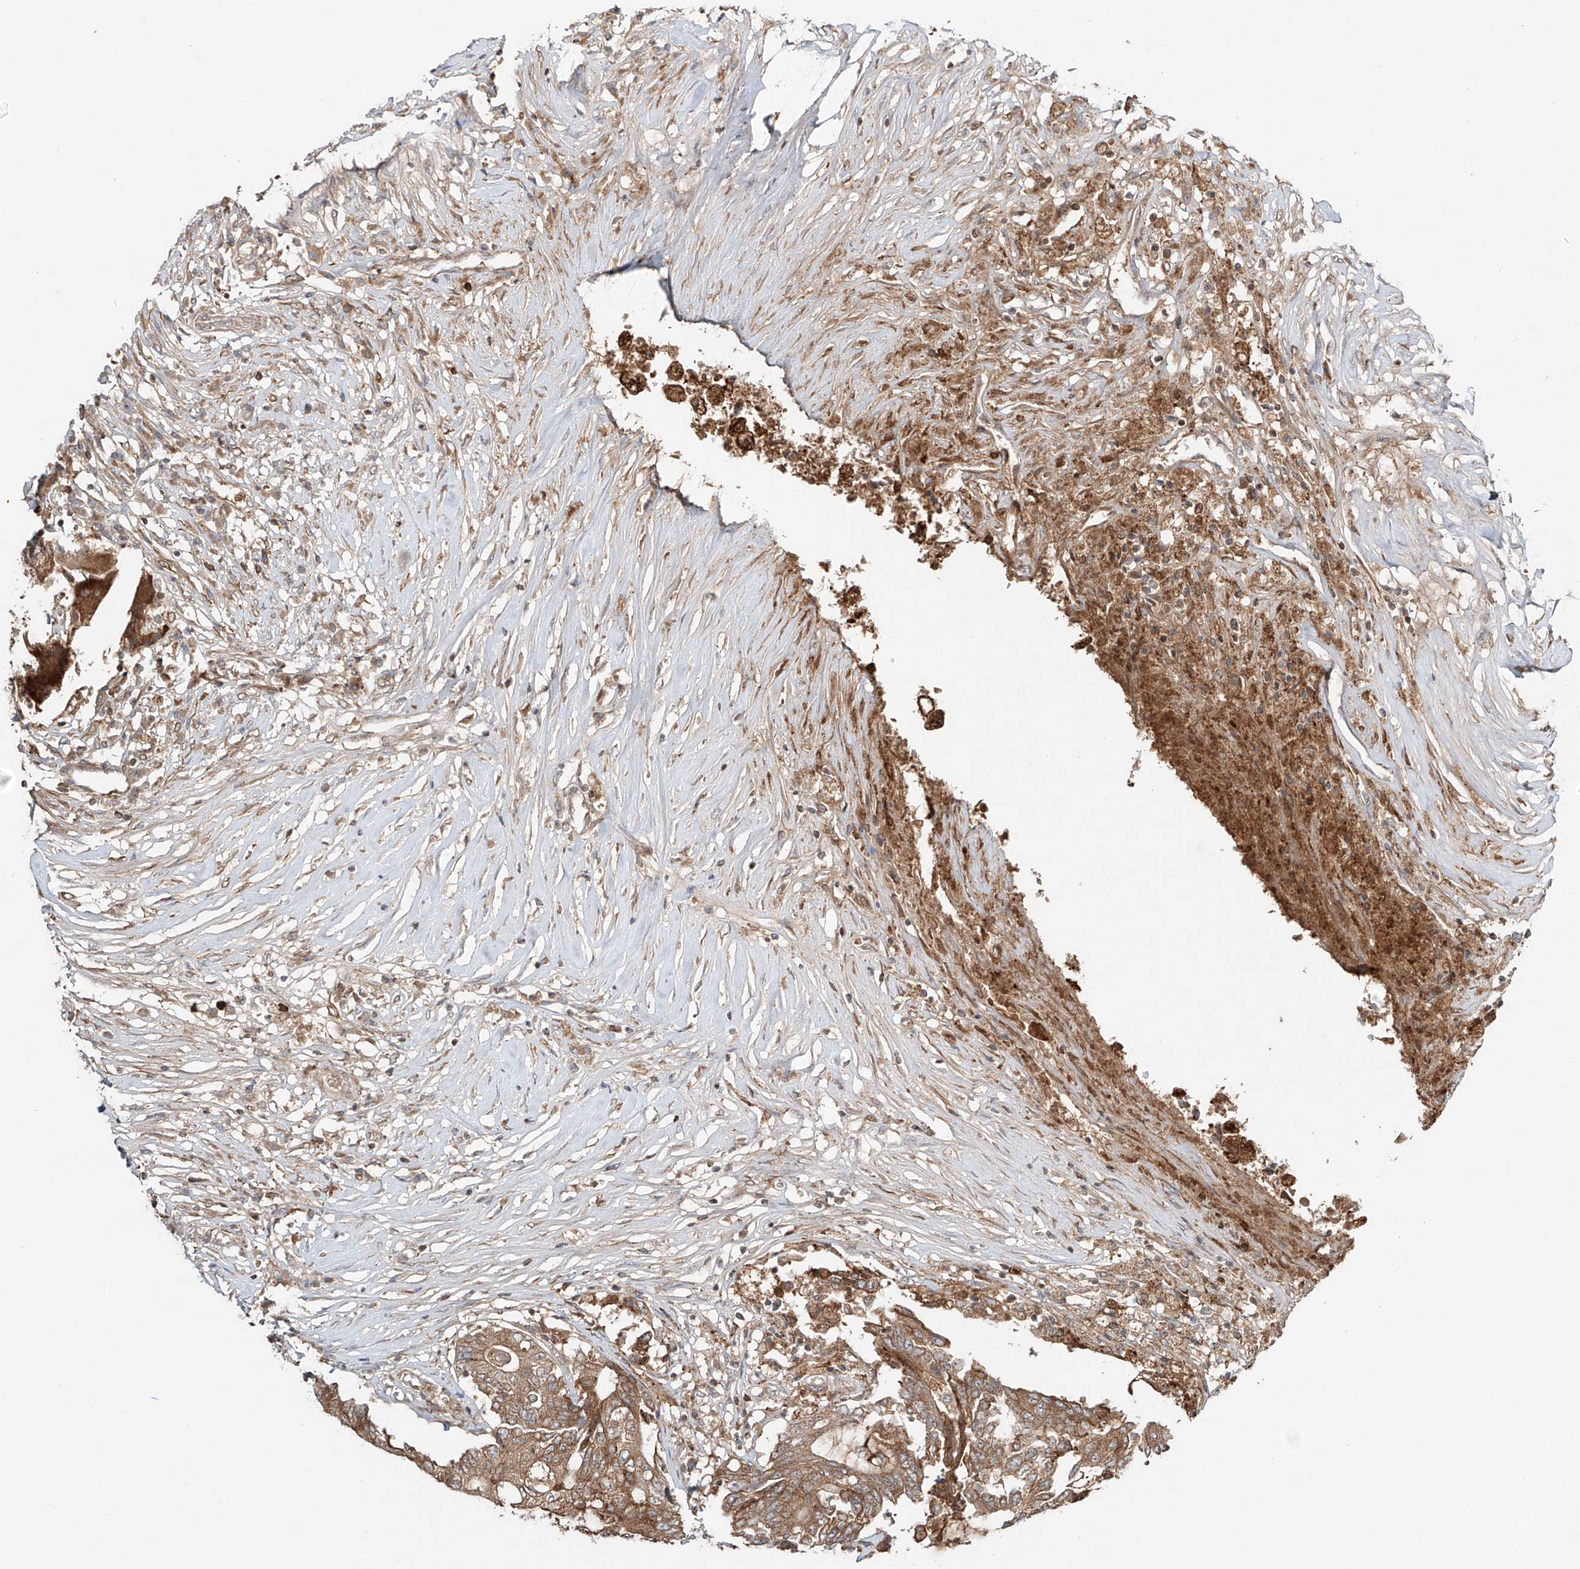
{"staining": {"intensity": "moderate", "quantity": ">75%", "location": "cytoplasmic/membranous"}, "tissue": "colorectal cancer", "cell_type": "Tumor cells", "image_type": "cancer", "snomed": [{"axis": "morphology", "description": "Adenocarcinoma, NOS"}, {"axis": "topography", "description": "Rectum"}], "caption": "Protein analysis of adenocarcinoma (colorectal) tissue shows moderate cytoplasmic/membranous expression in about >75% of tumor cells.", "gene": "ERO1A", "patient": {"sex": "male", "age": 63}}